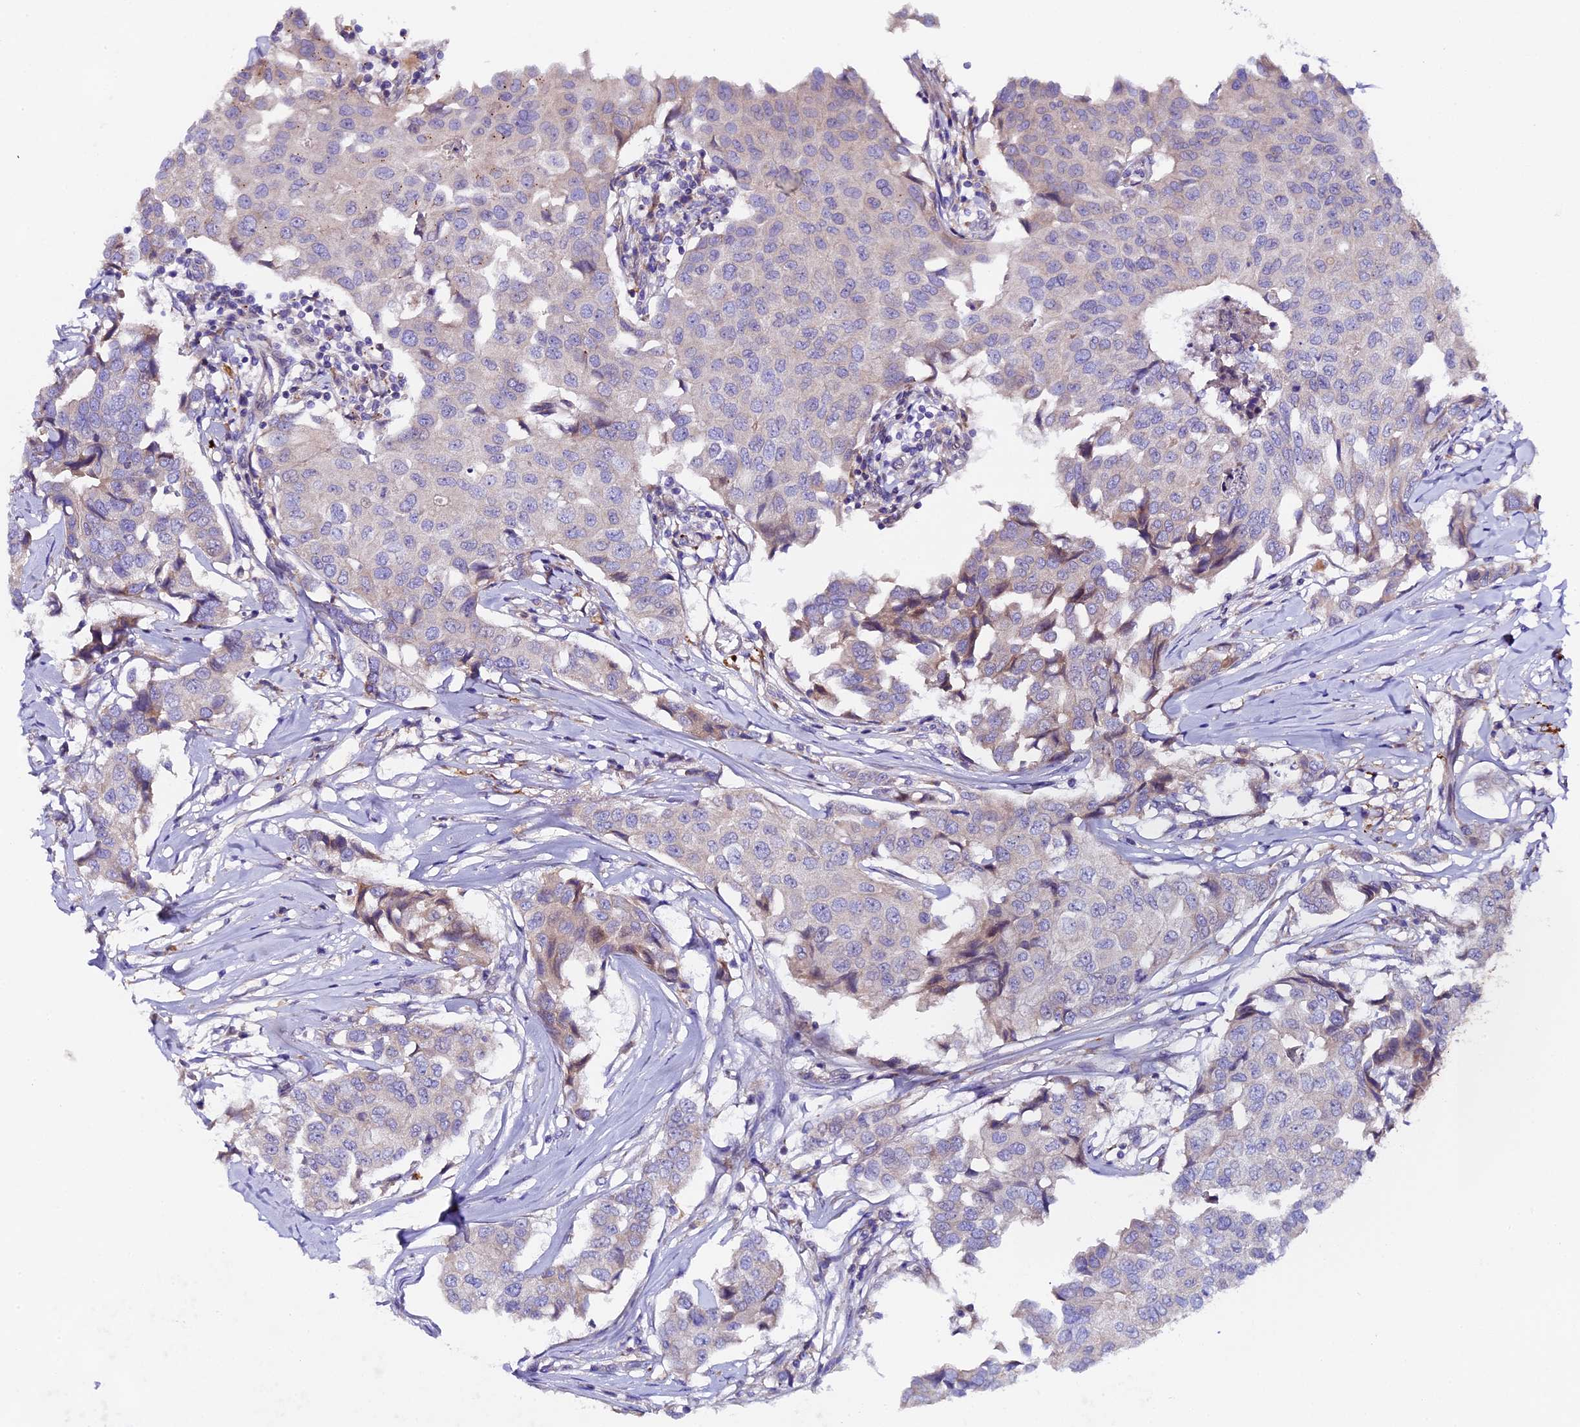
{"staining": {"intensity": "weak", "quantity": "<25%", "location": "cytoplasmic/membranous"}, "tissue": "breast cancer", "cell_type": "Tumor cells", "image_type": "cancer", "snomed": [{"axis": "morphology", "description": "Duct carcinoma"}, {"axis": "topography", "description": "Breast"}], "caption": "An image of human breast intraductal carcinoma is negative for staining in tumor cells. (DAB immunohistochemistry, high magnification).", "gene": "PIGU", "patient": {"sex": "female", "age": 80}}